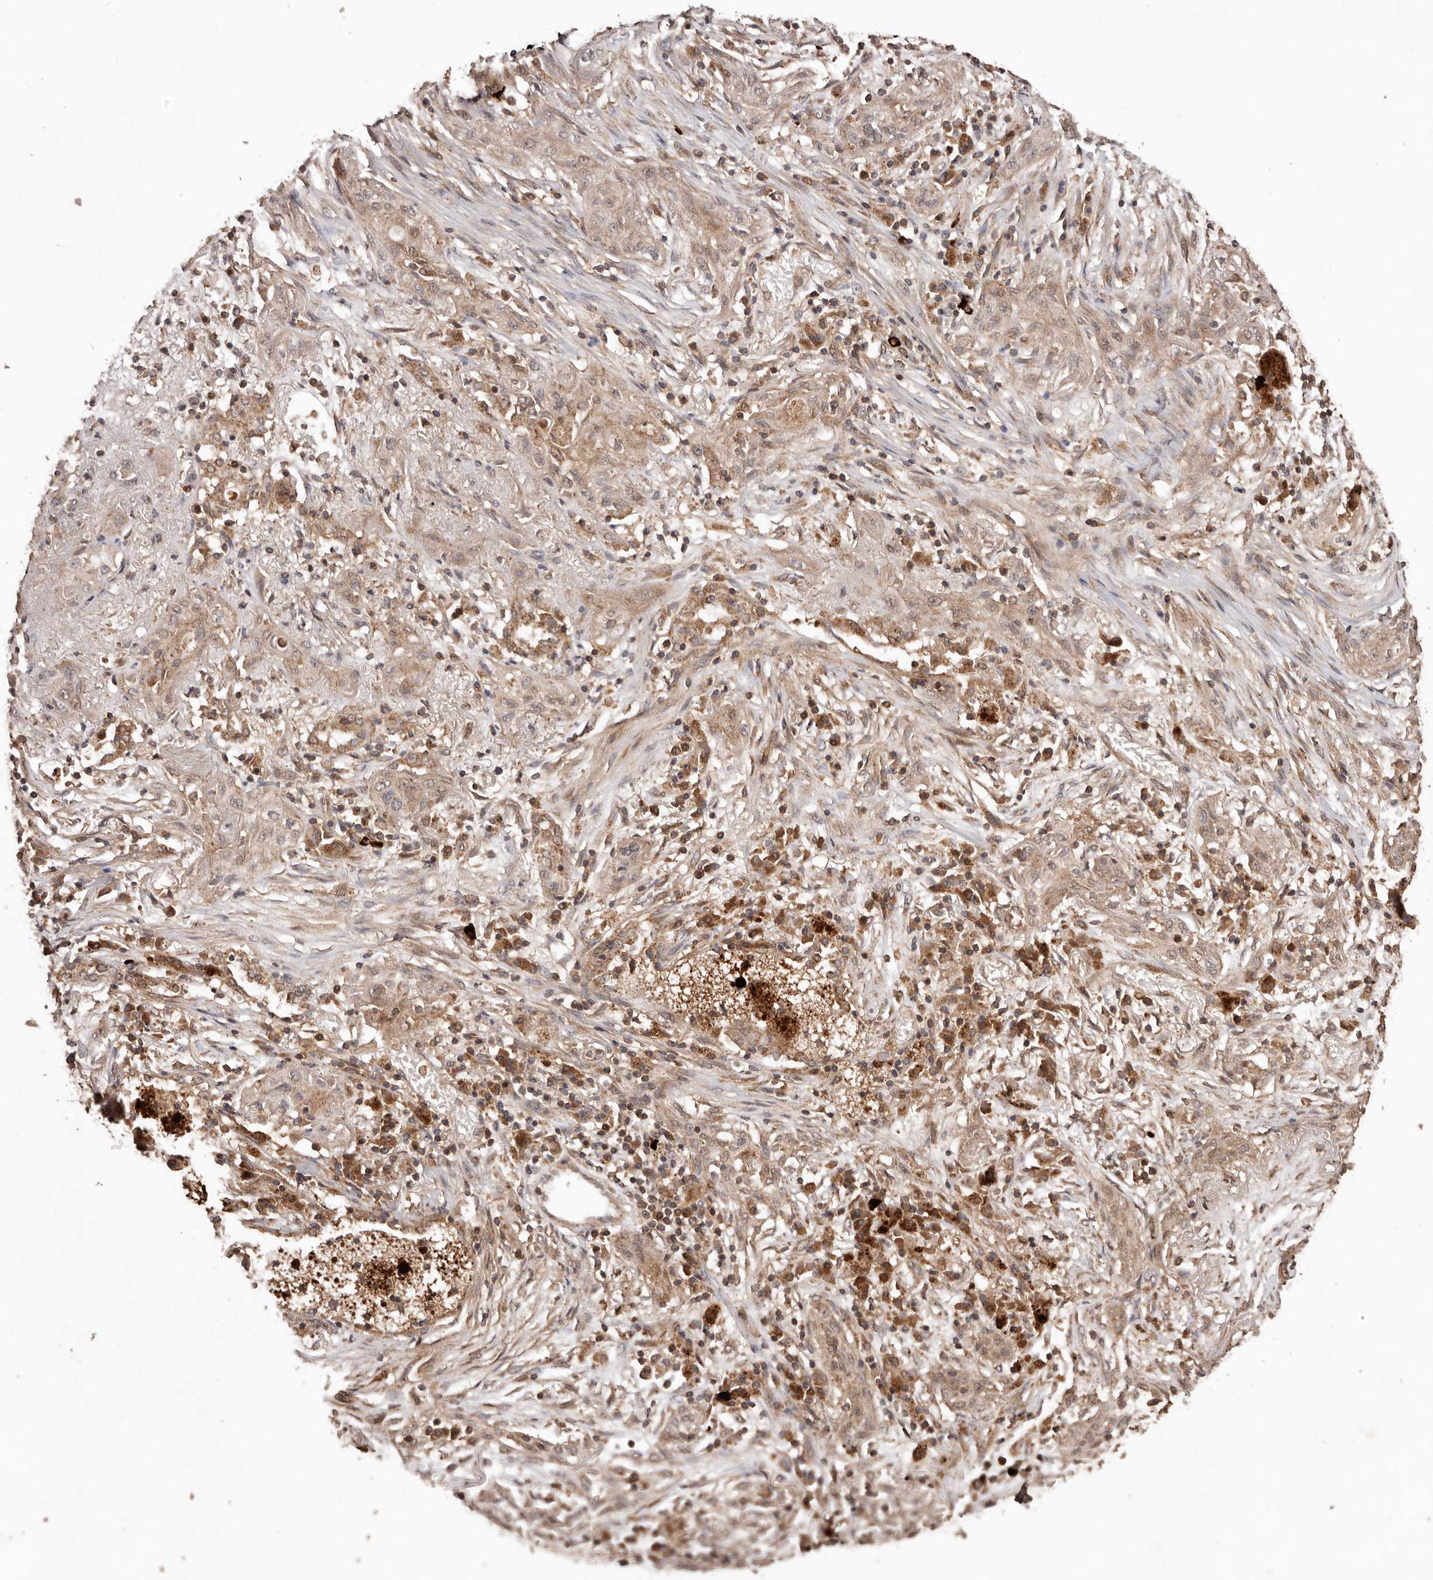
{"staining": {"intensity": "weak", "quantity": "25%-75%", "location": "cytoplasmic/membranous"}, "tissue": "lung cancer", "cell_type": "Tumor cells", "image_type": "cancer", "snomed": [{"axis": "morphology", "description": "Squamous cell carcinoma, NOS"}, {"axis": "topography", "description": "Lung"}], "caption": "The immunohistochemical stain shows weak cytoplasmic/membranous staining in tumor cells of lung cancer tissue. Immunohistochemistry (ihc) stains the protein in brown and the nuclei are stained blue.", "gene": "RWDD1", "patient": {"sex": "female", "age": 47}}